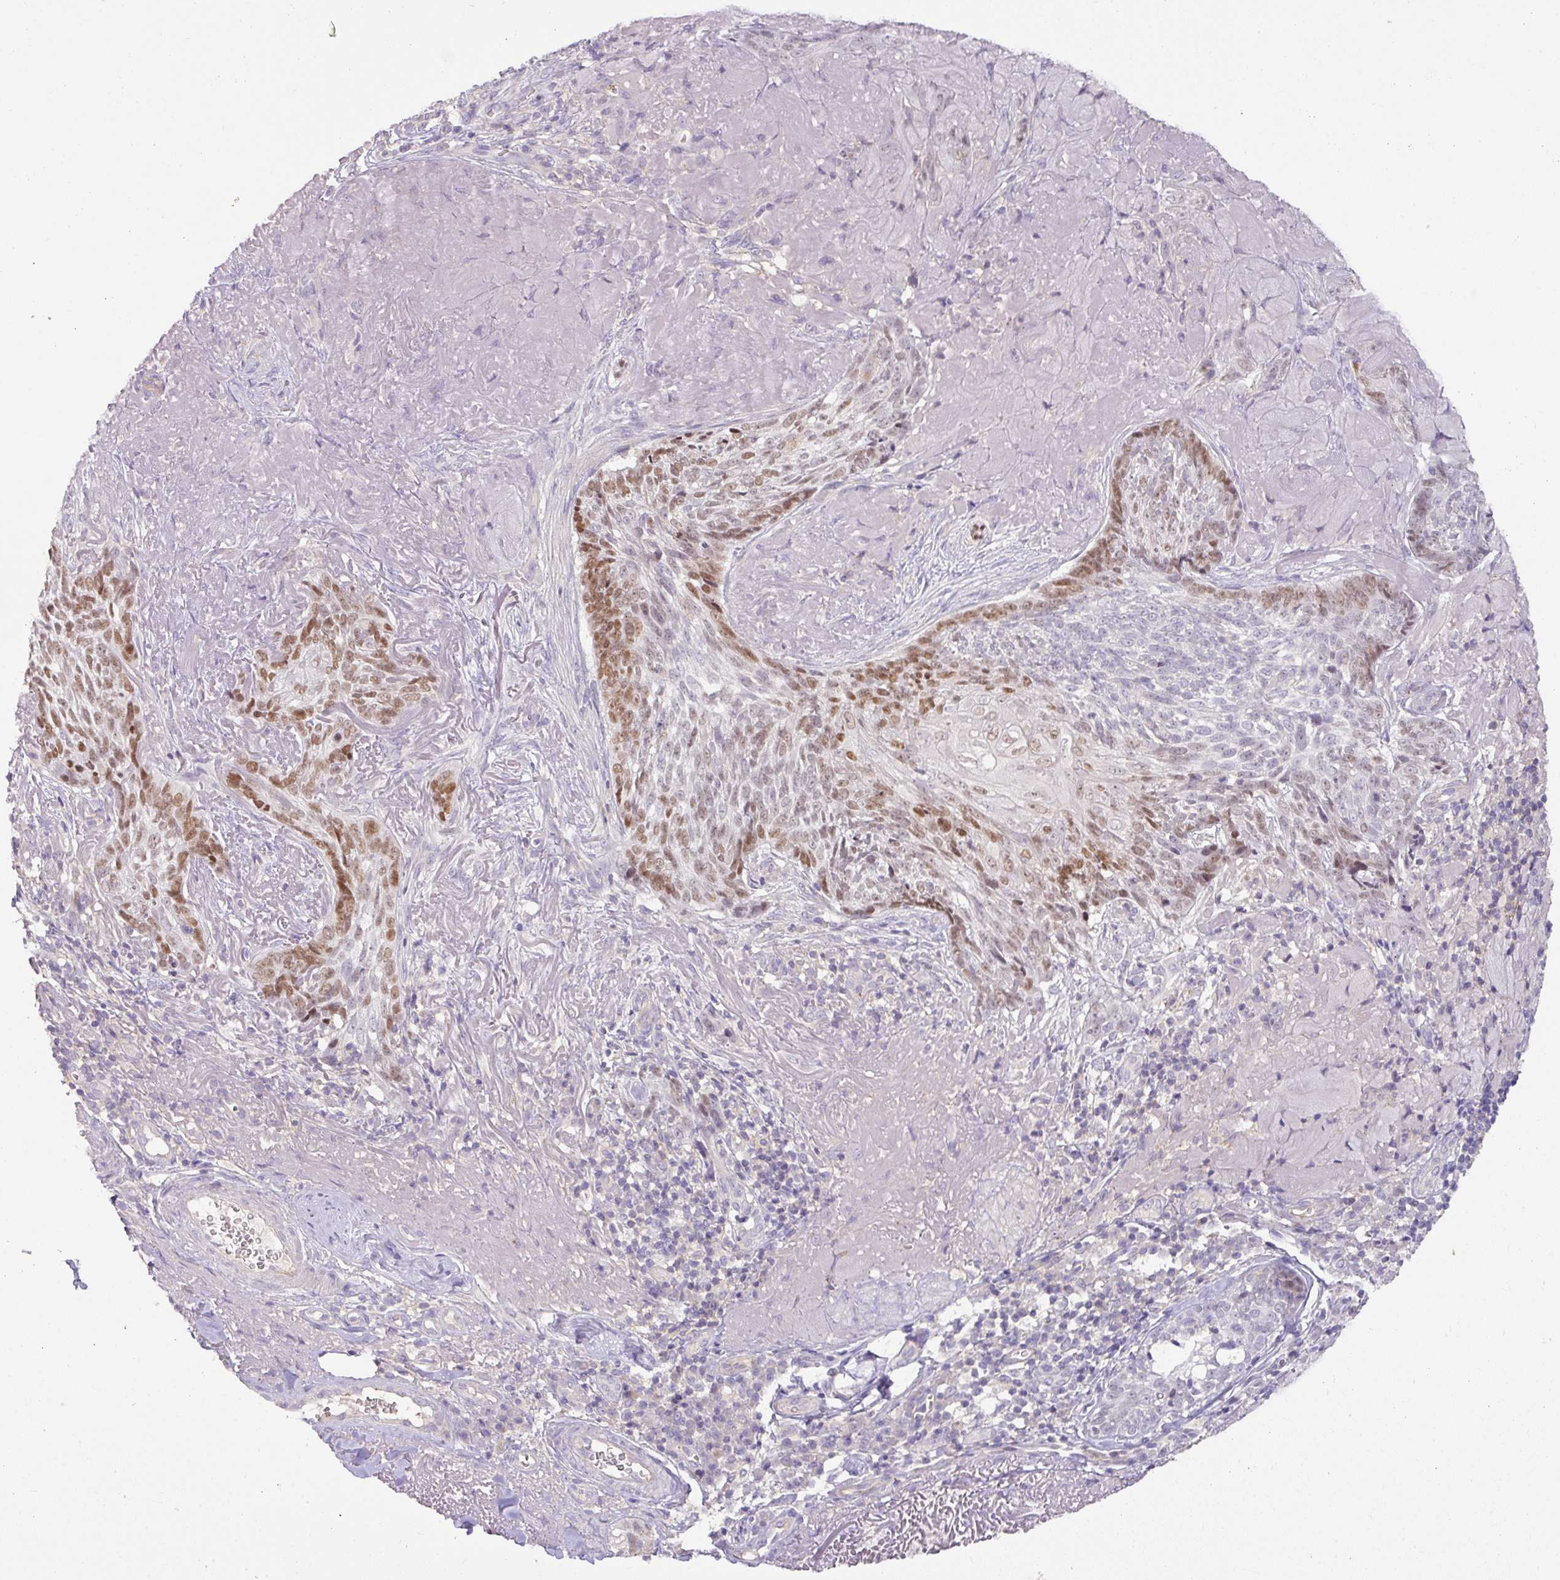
{"staining": {"intensity": "moderate", "quantity": "<25%", "location": "nuclear"}, "tissue": "skin cancer", "cell_type": "Tumor cells", "image_type": "cancer", "snomed": [{"axis": "morphology", "description": "Basal cell carcinoma"}, {"axis": "topography", "description": "Skin"}, {"axis": "topography", "description": "Skin of face"}], "caption": "Protein expression by immunohistochemistry exhibits moderate nuclear expression in approximately <25% of tumor cells in skin basal cell carcinoma.", "gene": "HOXC13", "patient": {"sex": "female", "age": 95}}